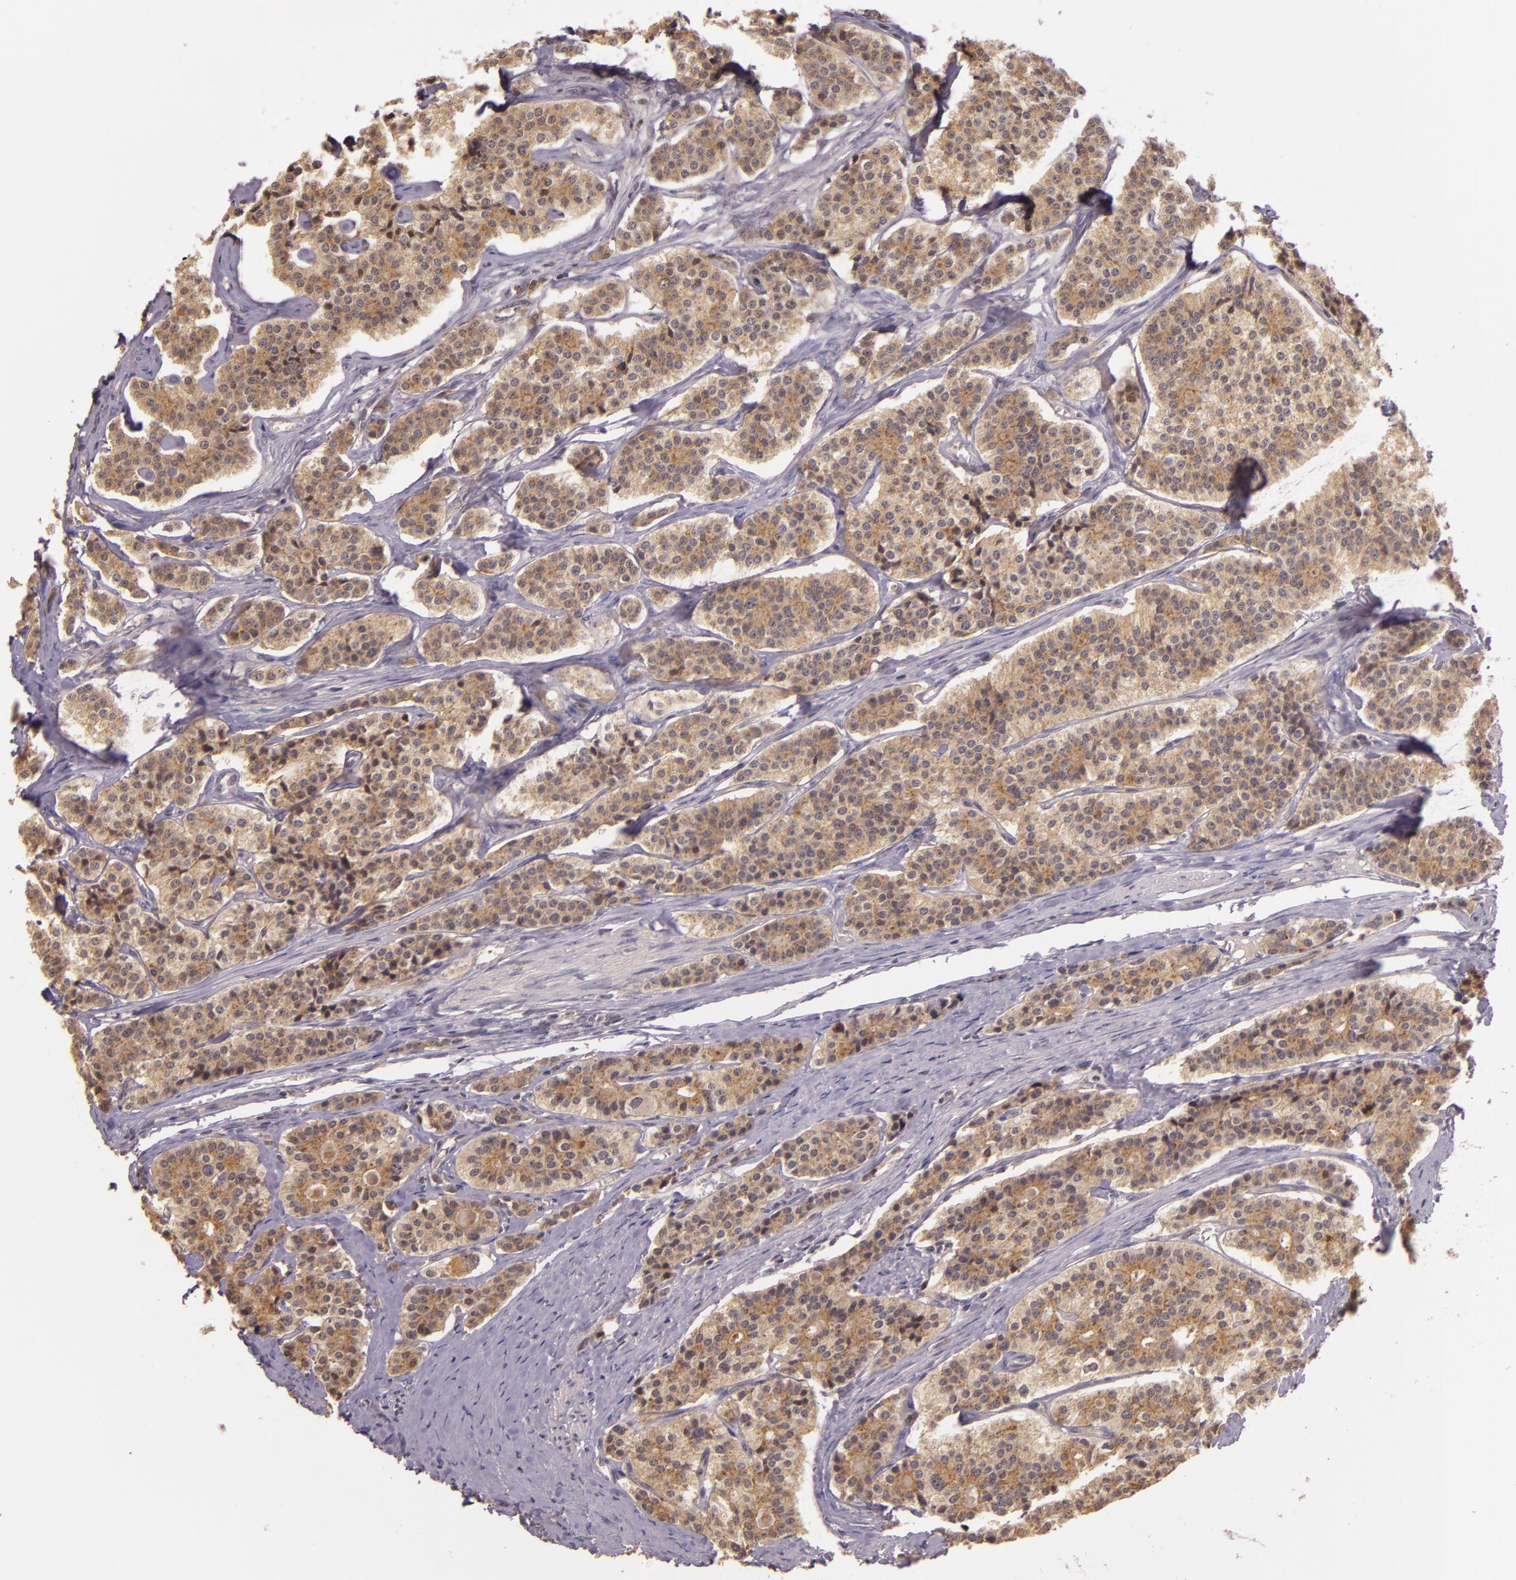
{"staining": {"intensity": "moderate", "quantity": ">75%", "location": "cytoplasmic/membranous"}, "tissue": "carcinoid", "cell_type": "Tumor cells", "image_type": "cancer", "snomed": [{"axis": "morphology", "description": "Carcinoid, malignant, NOS"}, {"axis": "topography", "description": "Small intestine"}], "caption": "This micrograph shows malignant carcinoid stained with IHC to label a protein in brown. The cytoplasmic/membranous of tumor cells show moderate positivity for the protein. Nuclei are counter-stained blue.", "gene": "ARMH4", "patient": {"sex": "male", "age": 63}}